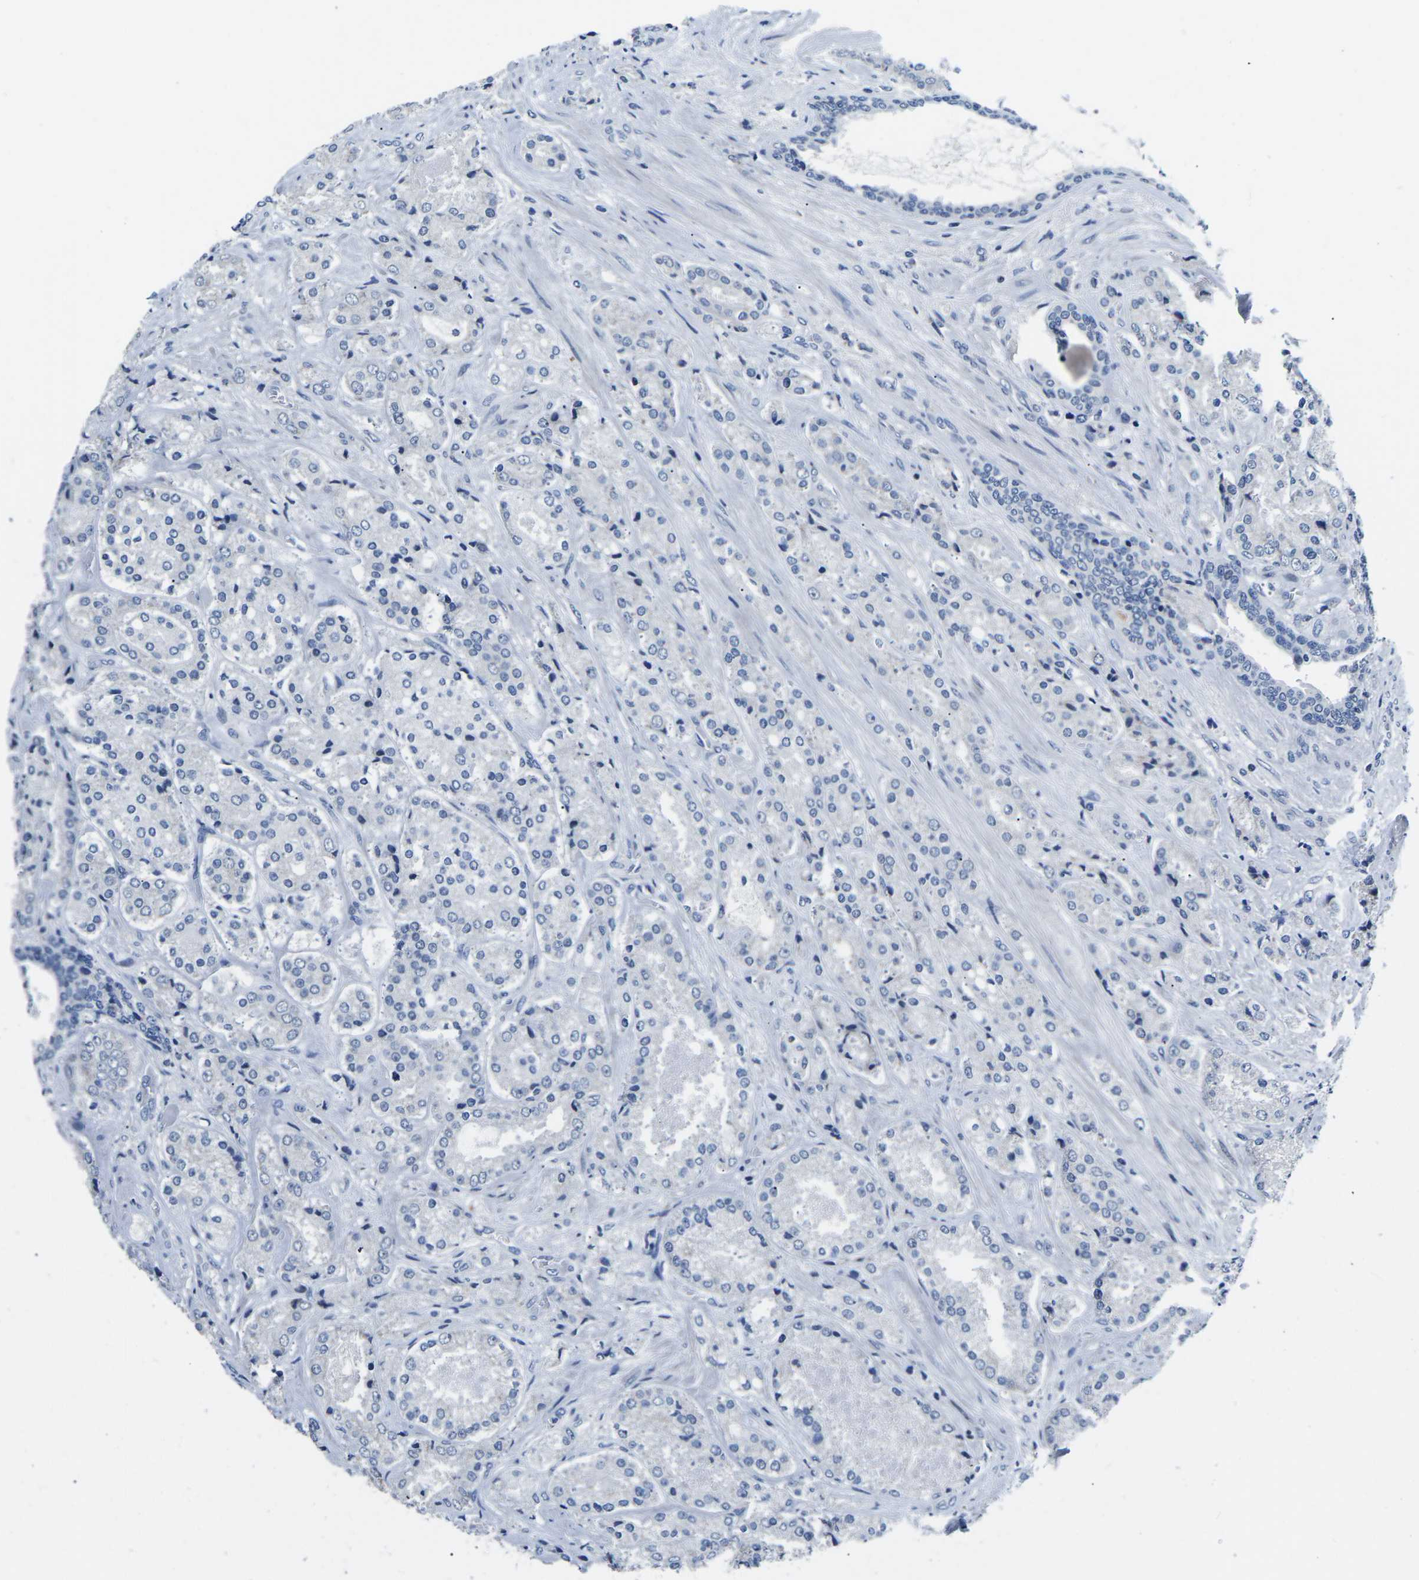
{"staining": {"intensity": "negative", "quantity": "none", "location": "none"}, "tissue": "prostate cancer", "cell_type": "Tumor cells", "image_type": "cancer", "snomed": [{"axis": "morphology", "description": "Adenocarcinoma, High grade"}, {"axis": "topography", "description": "Prostate"}], "caption": "High magnification brightfield microscopy of prostate cancer (high-grade adenocarcinoma) stained with DAB (brown) and counterstained with hematoxylin (blue): tumor cells show no significant staining. (DAB (3,3'-diaminobenzidine) immunohistochemistry with hematoxylin counter stain).", "gene": "CDC73", "patient": {"sex": "male", "age": 65}}